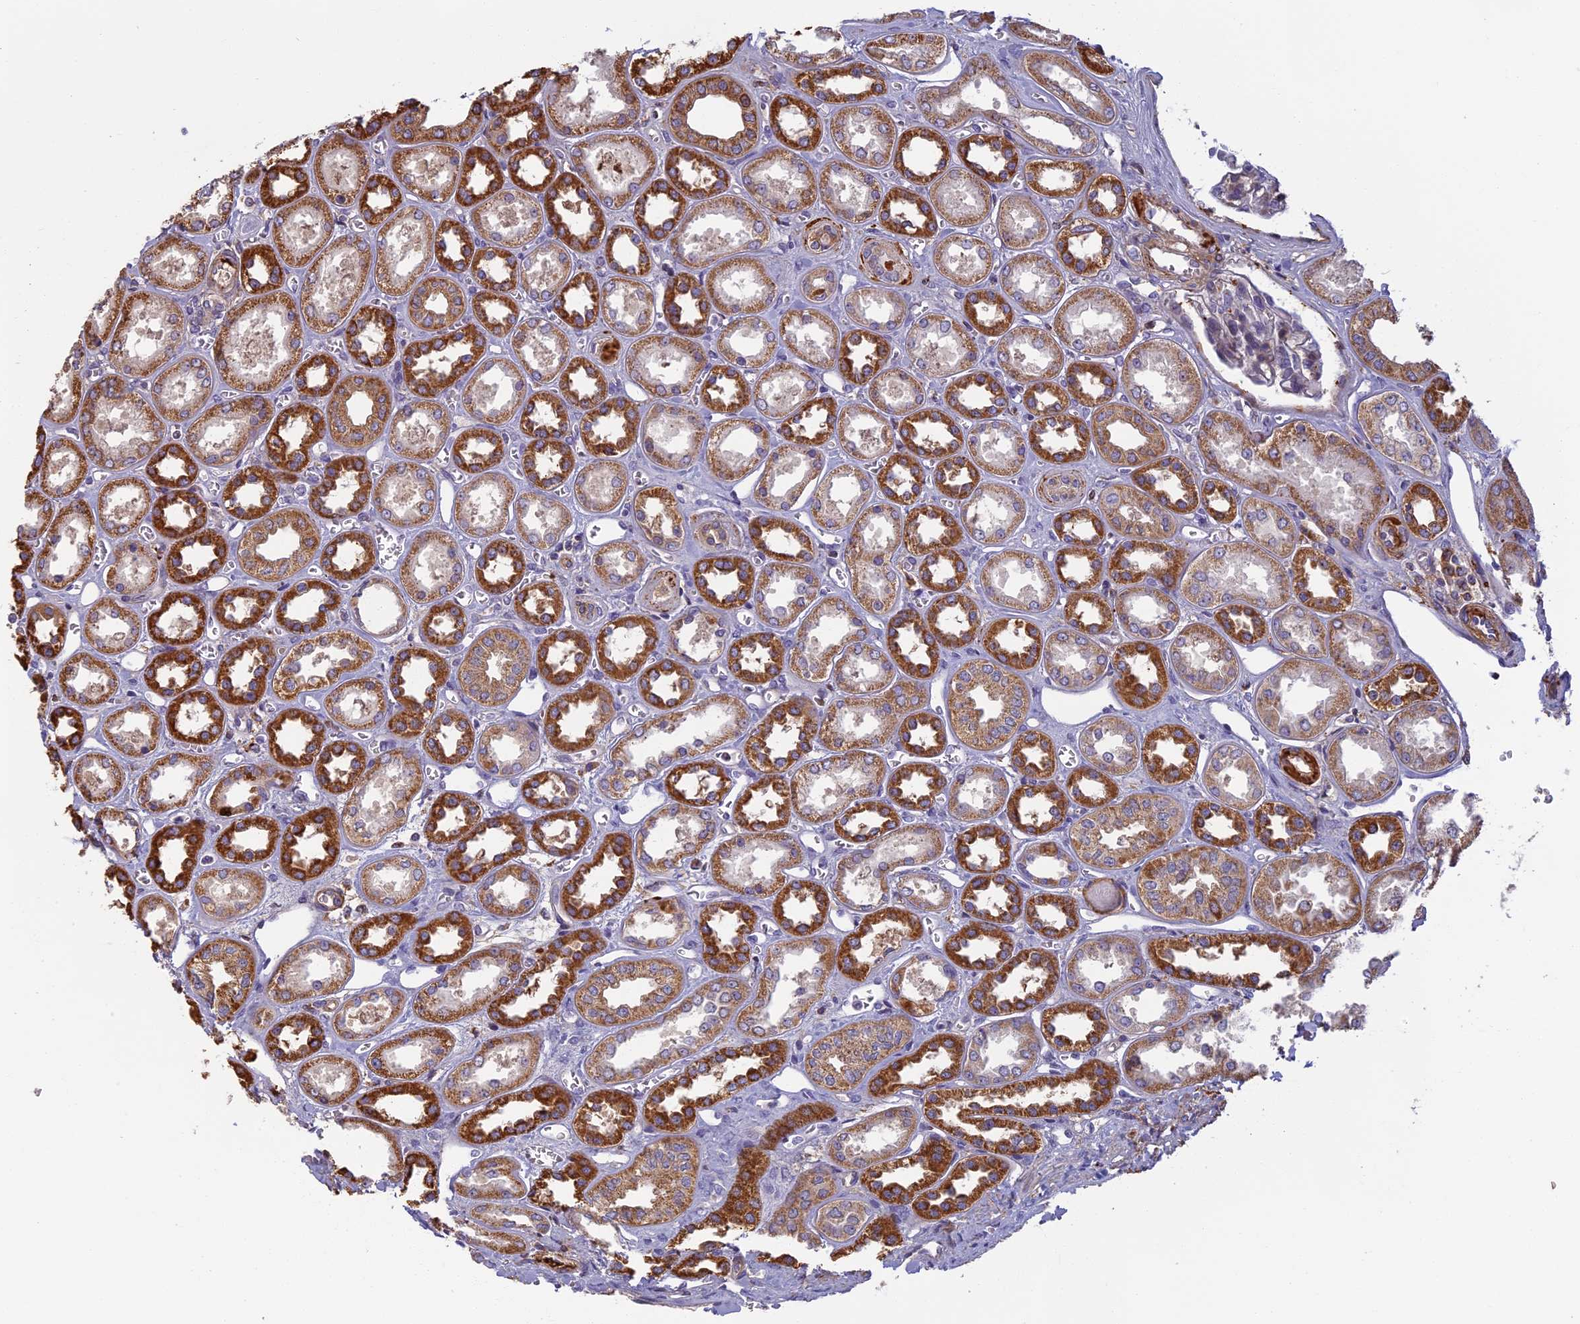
{"staining": {"intensity": "weak", "quantity": "<25%", "location": "cytoplasmic/membranous"}, "tissue": "kidney", "cell_type": "Cells in glomeruli", "image_type": "normal", "snomed": [{"axis": "morphology", "description": "Normal tissue, NOS"}, {"axis": "morphology", "description": "Adenocarcinoma, NOS"}, {"axis": "topography", "description": "Kidney"}], "caption": "There is no significant positivity in cells in glomeruli of kidney. (DAB immunohistochemistry (IHC) visualized using brightfield microscopy, high magnification).", "gene": "EDAR", "patient": {"sex": "female", "age": 68}}